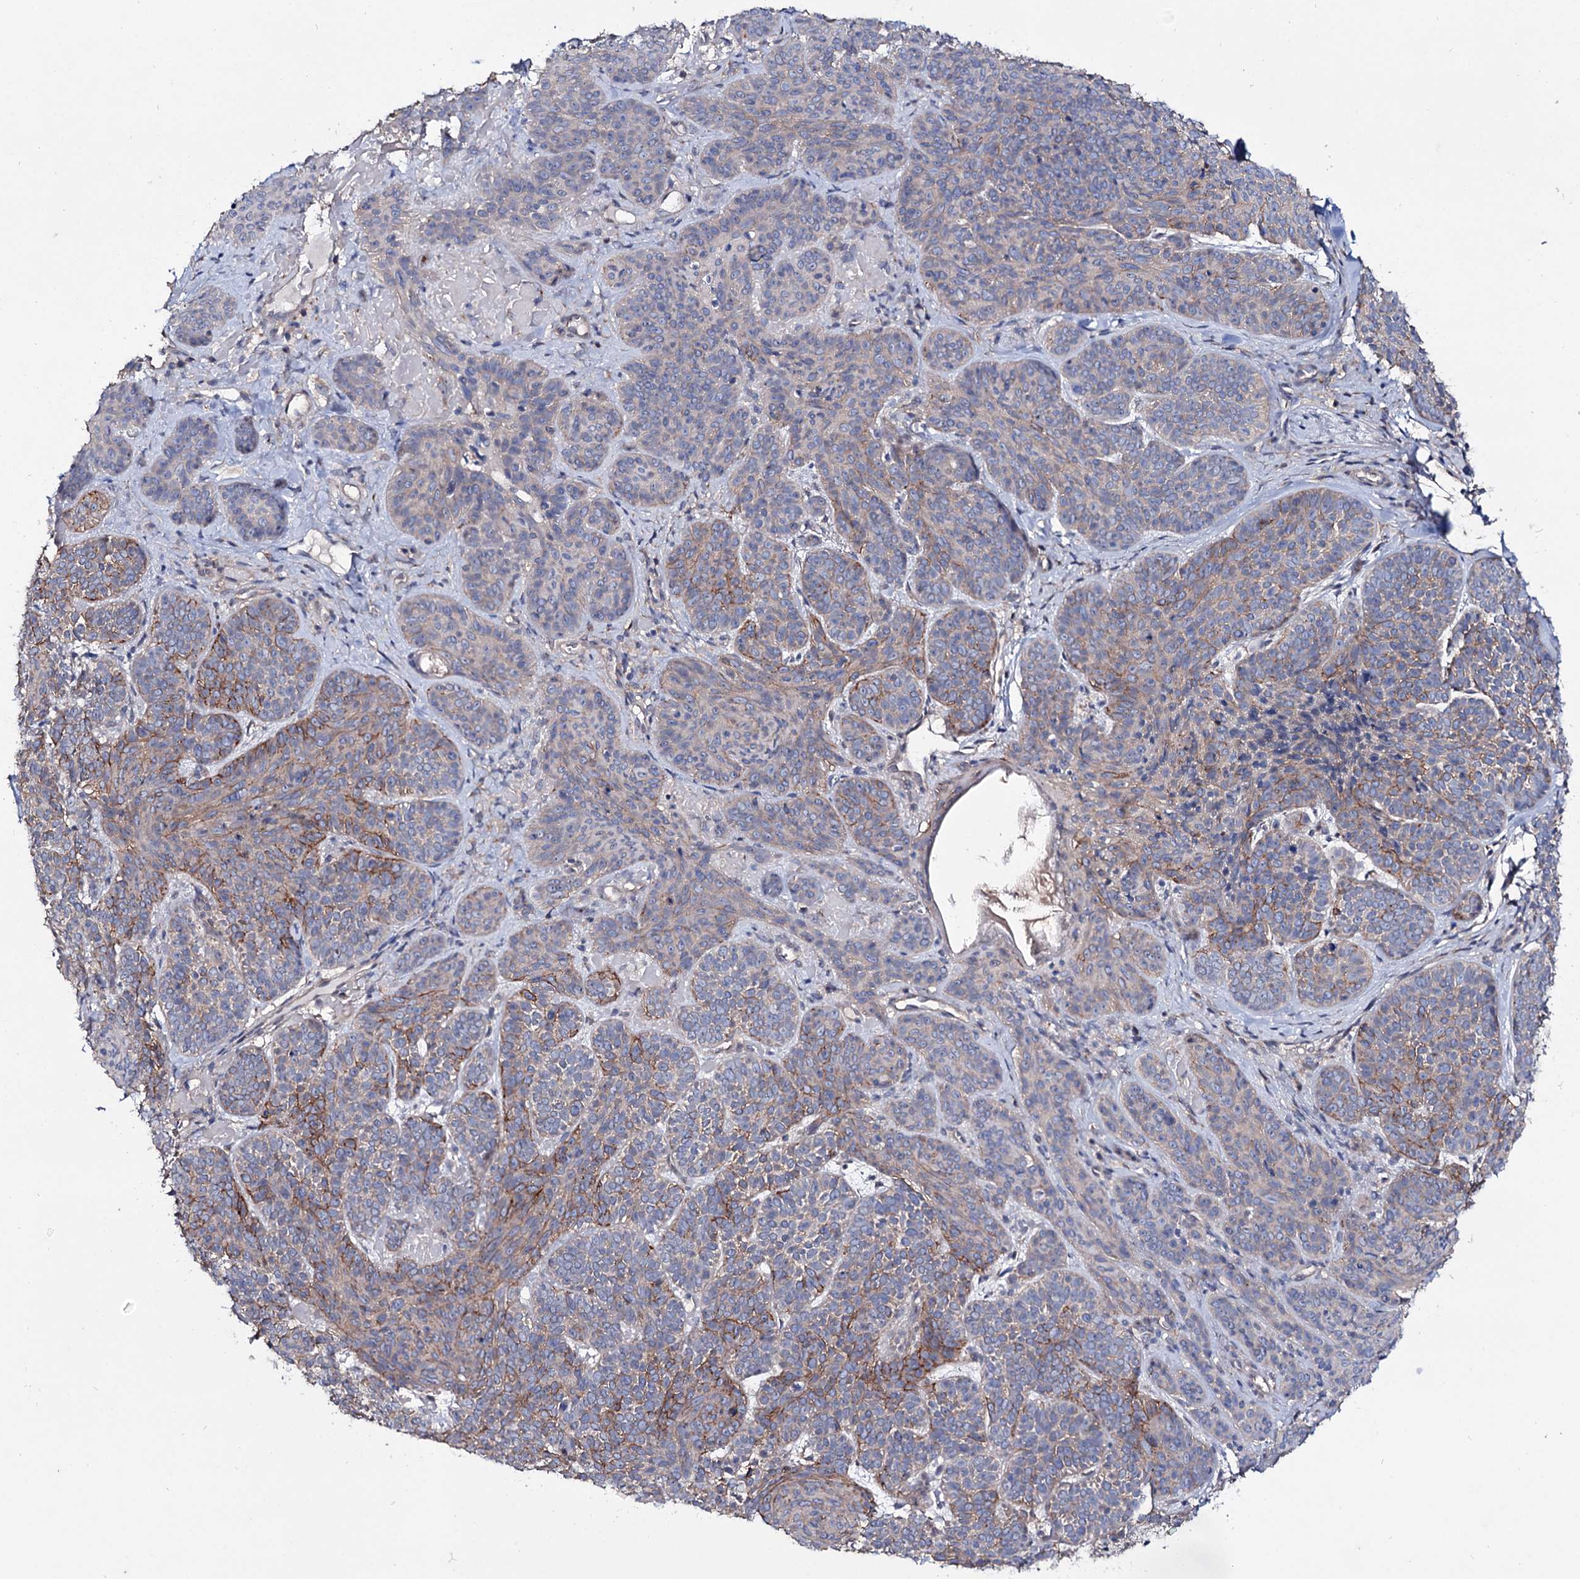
{"staining": {"intensity": "moderate", "quantity": "<25%", "location": "cytoplasmic/membranous"}, "tissue": "skin cancer", "cell_type": "Tumor cells", "image_type": "cancer", "snomed": [{"axis": "morphology", "description": "Basal cell carcinoma"}, {"axis": "topography", "description": "Skin"}], "caption": "A micrograph of human basal cell carcinoma (skin) stained for a protein exhibits moderate cytoplasmic/membranous brown staining in tumor cells. (DAB (3,3'-diaminobenzidine) IHC with brightfield microscopy, high magnification).", "gene": "SEC24A", "patient": {"sex": "male", "age": 85}}